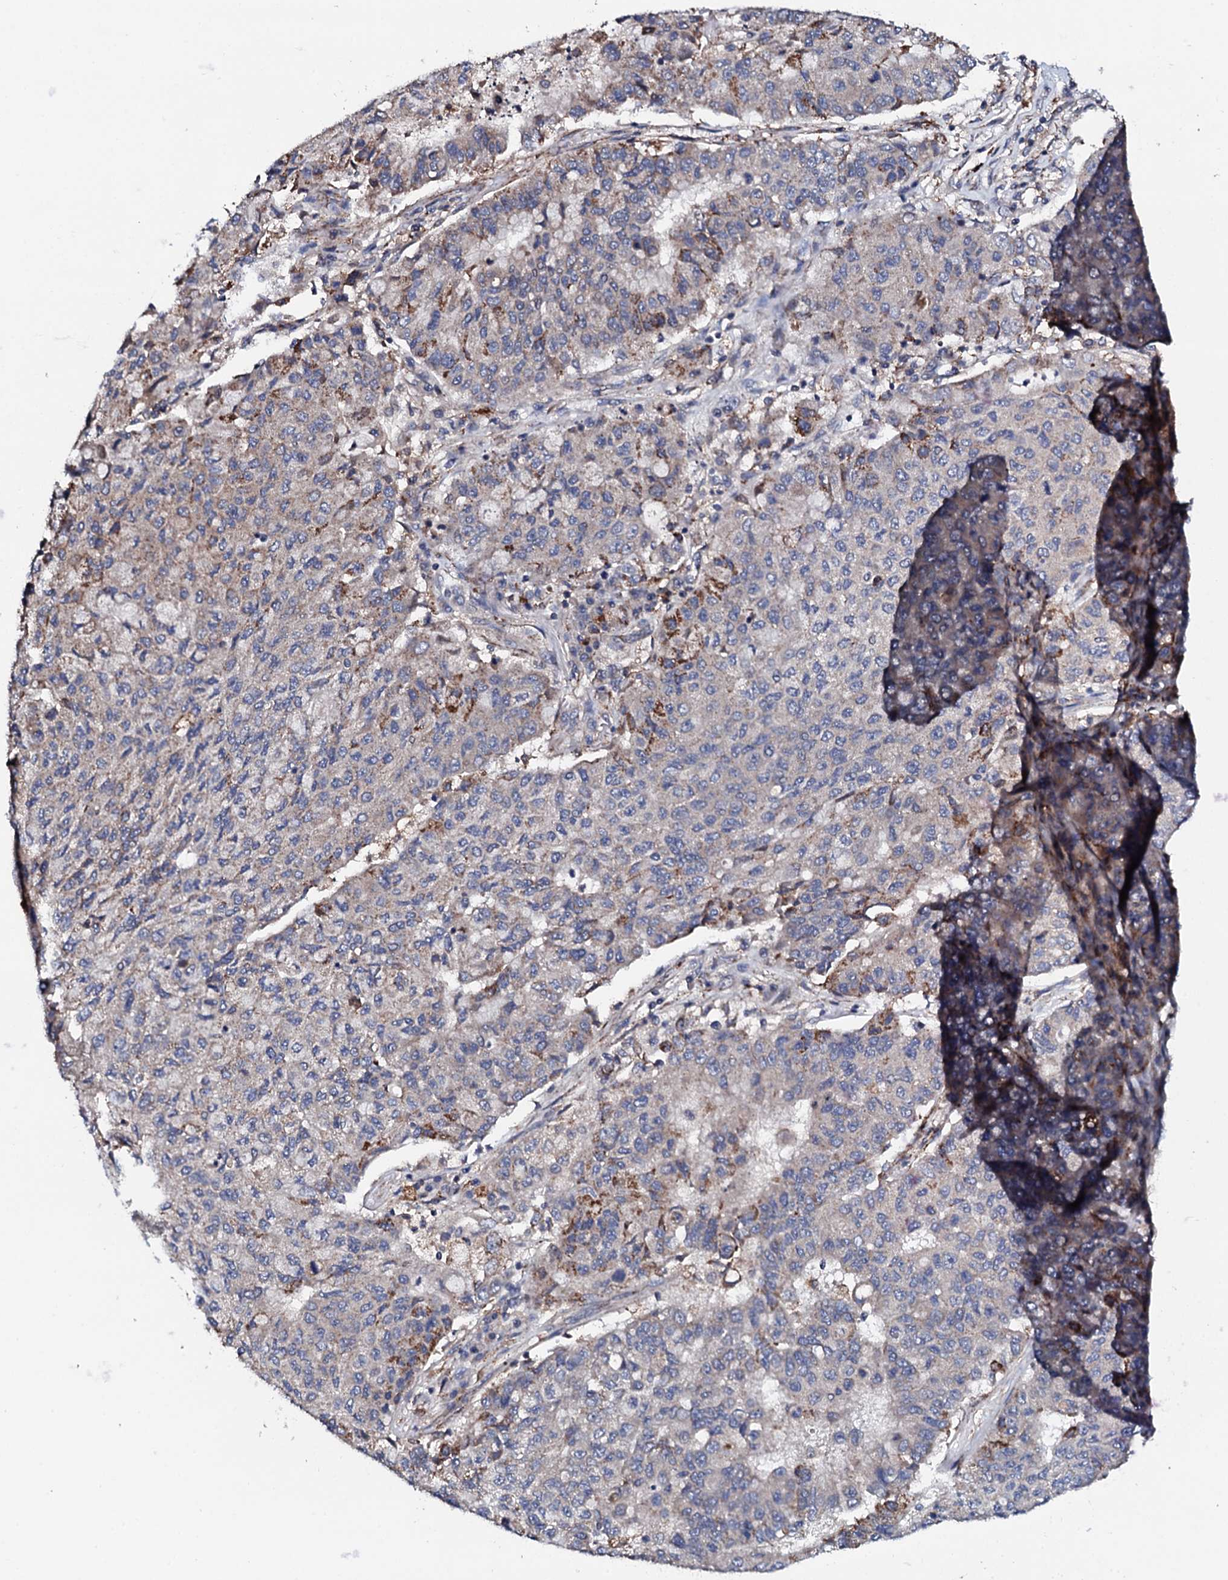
{"staining": {"intensity": "negative", "quantity": "none", "location": "none"}, "tissue": "lung cancer", "cell_type": "Tumor cells", "image_type": "cancer", "snomed": [{"axis": "morphology", "description": "Squamous cell carcinoma, NOS"}, {"axis": "topography", "description": "Lung"}], "caption": "Immunohistochemical staining of human squamous cell carcinoma (lung) reveals no significant staining in tumor cells.", "gene": "EDC3", "patient": {"sex": "male", "age": 74}}